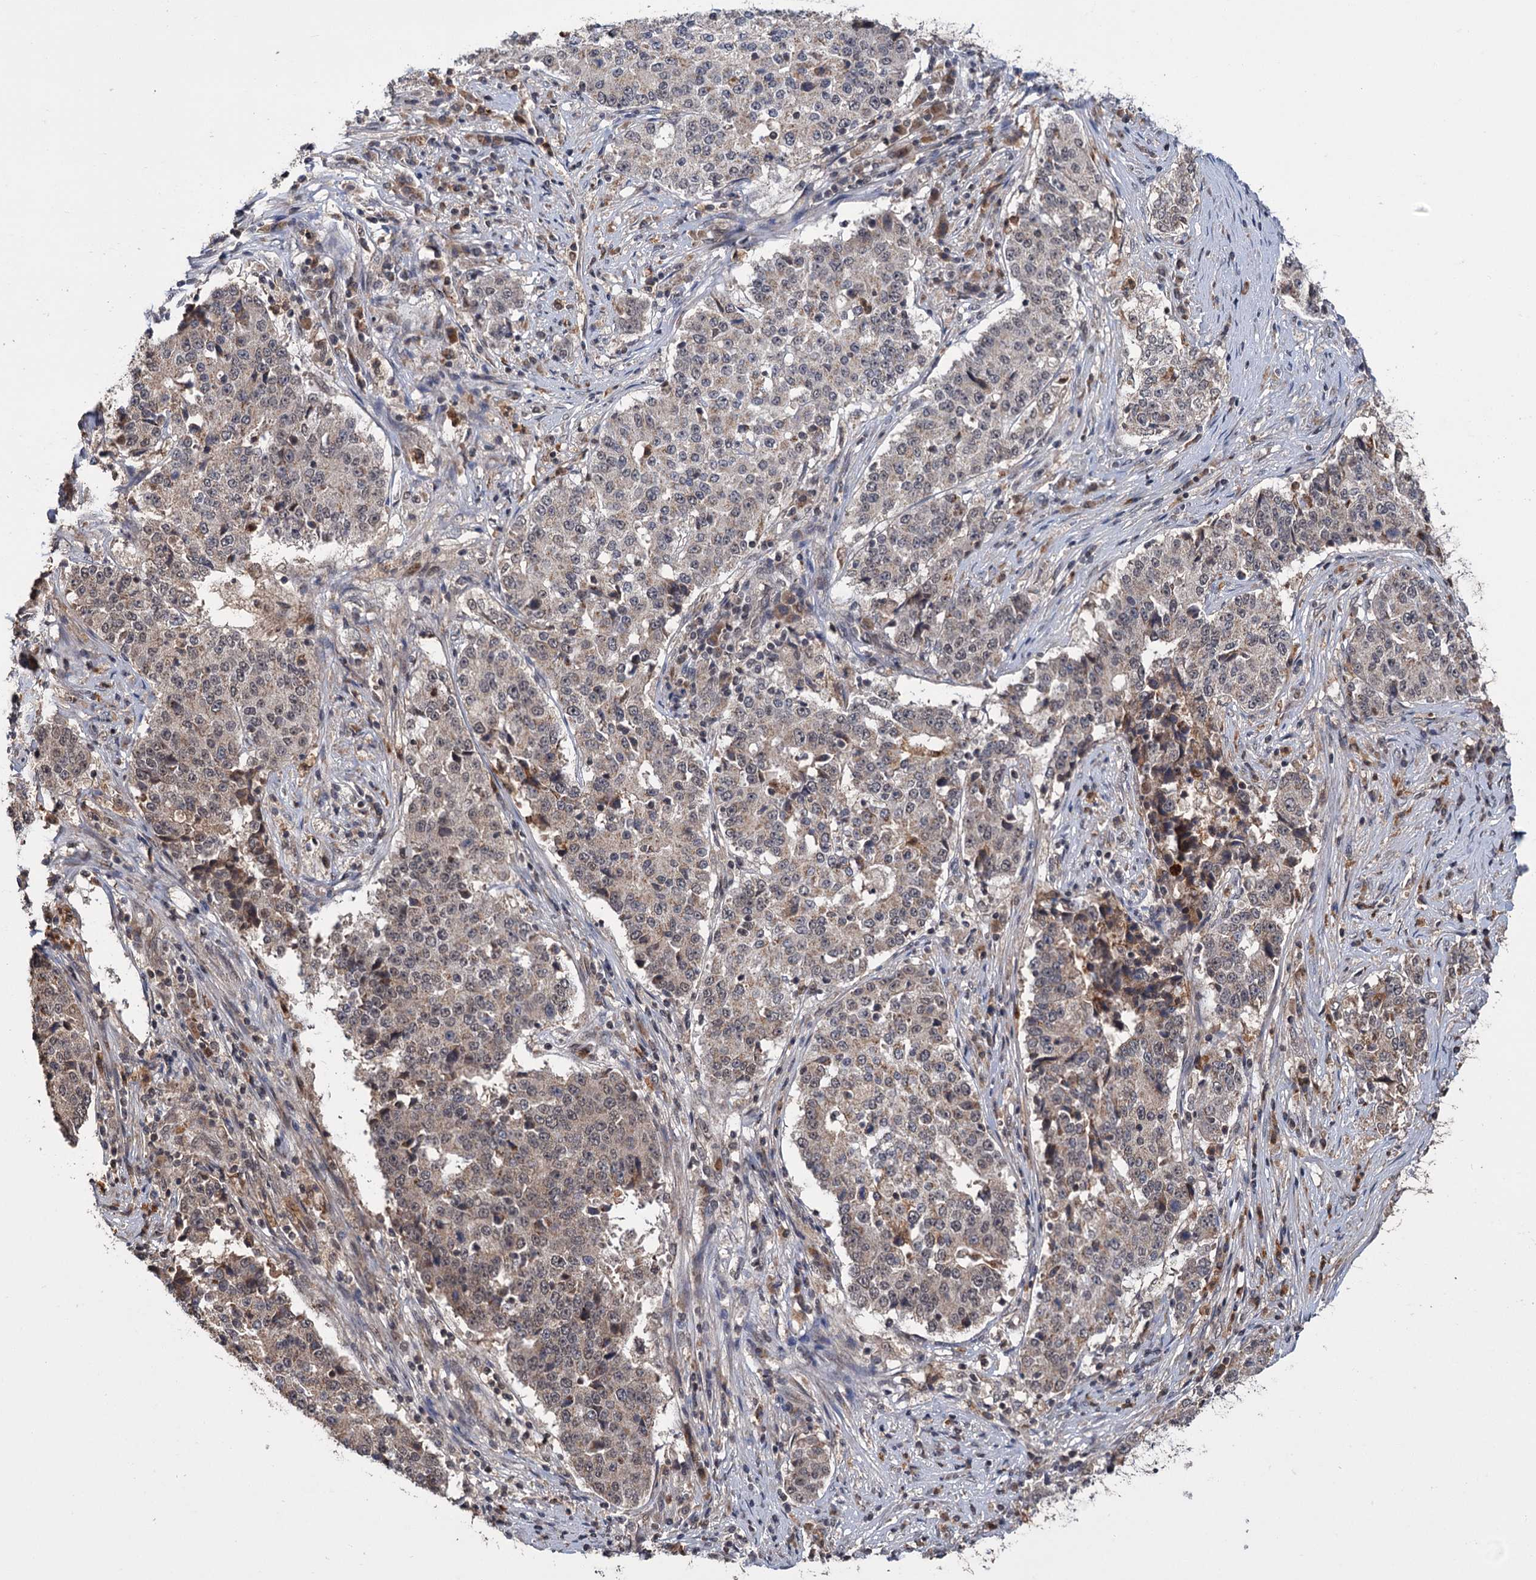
{"staining": {"intensity": "weak", "quantity": "25%-75%", "location": "cytoplasmic/membranous,nuclear"}, "tissue": "stomach cancer", "cell_type": "Tumor cells", "image_type": "cancer", "snomed": [{"axis": "morphology", "description": "Adenocarcinoma, NOS"}, {"axis": "topography", "description": "Stomach"}], "caption": "Protein staining demonstrates weak cytoplasmic/membranous and nuclear staining in about 25%-75% of tumor cells in adenocarcinoma (stomach).", "gene": "KANSL2", "patient": {"sex": "male", "age": 59}}